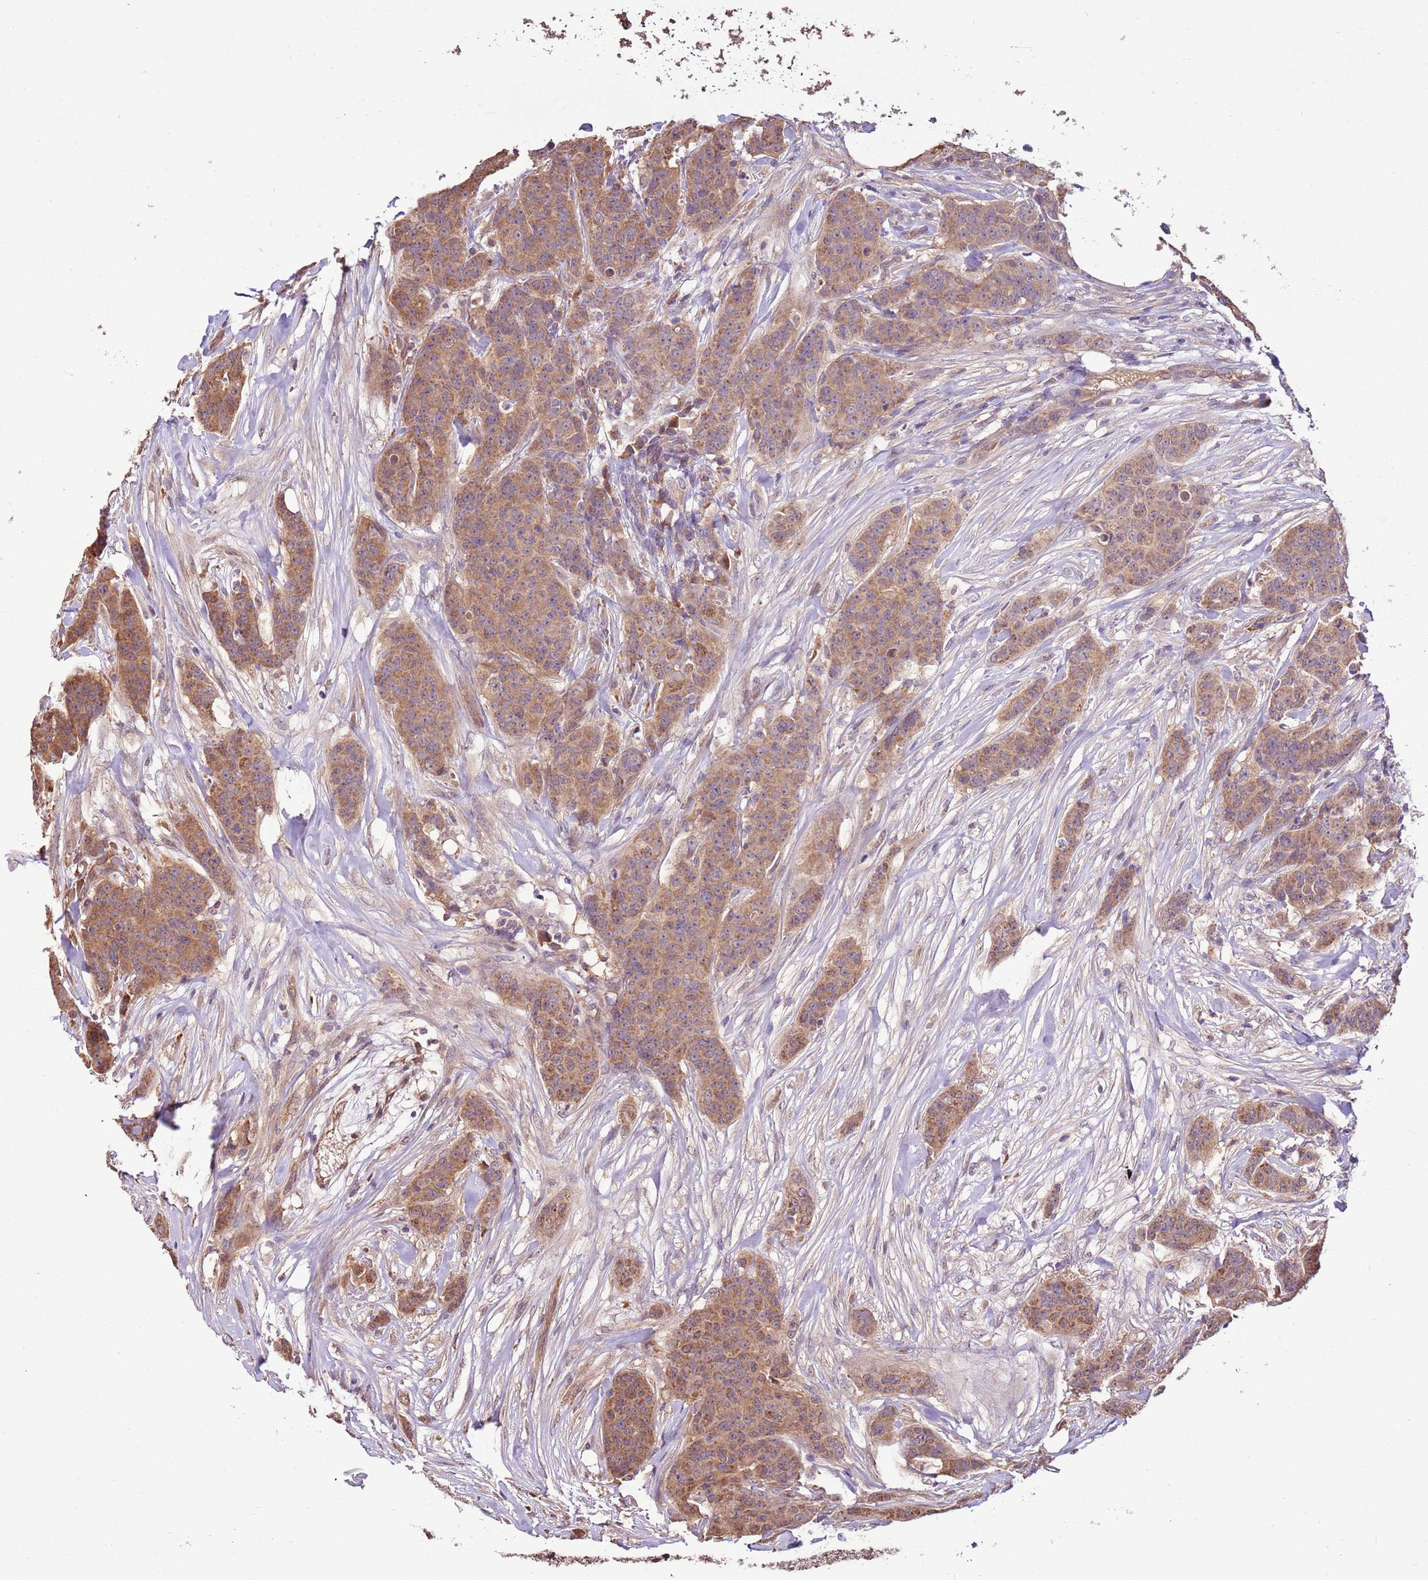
{"staining": {"intensity": "moderate", "quantity": ">75%", "location": "cytoplasmic/membranous"}, "tissue": "breast cancer", "cell_type": "Tumor cells", "image_type": "cancer", "snomed": [{"axis": "morphology", "description": "Duct carcinoma"}, {"axis": "topography", "description": "Breast"}], "caption": "The photomicrograph displays staining of breast intraductal carcinoma, revealing moderate cytoplasmic/membranous protein positivity (brown color) within tumor cells.", "gene": "BBS5", "patient": {"sex": "female", "age": 40}}